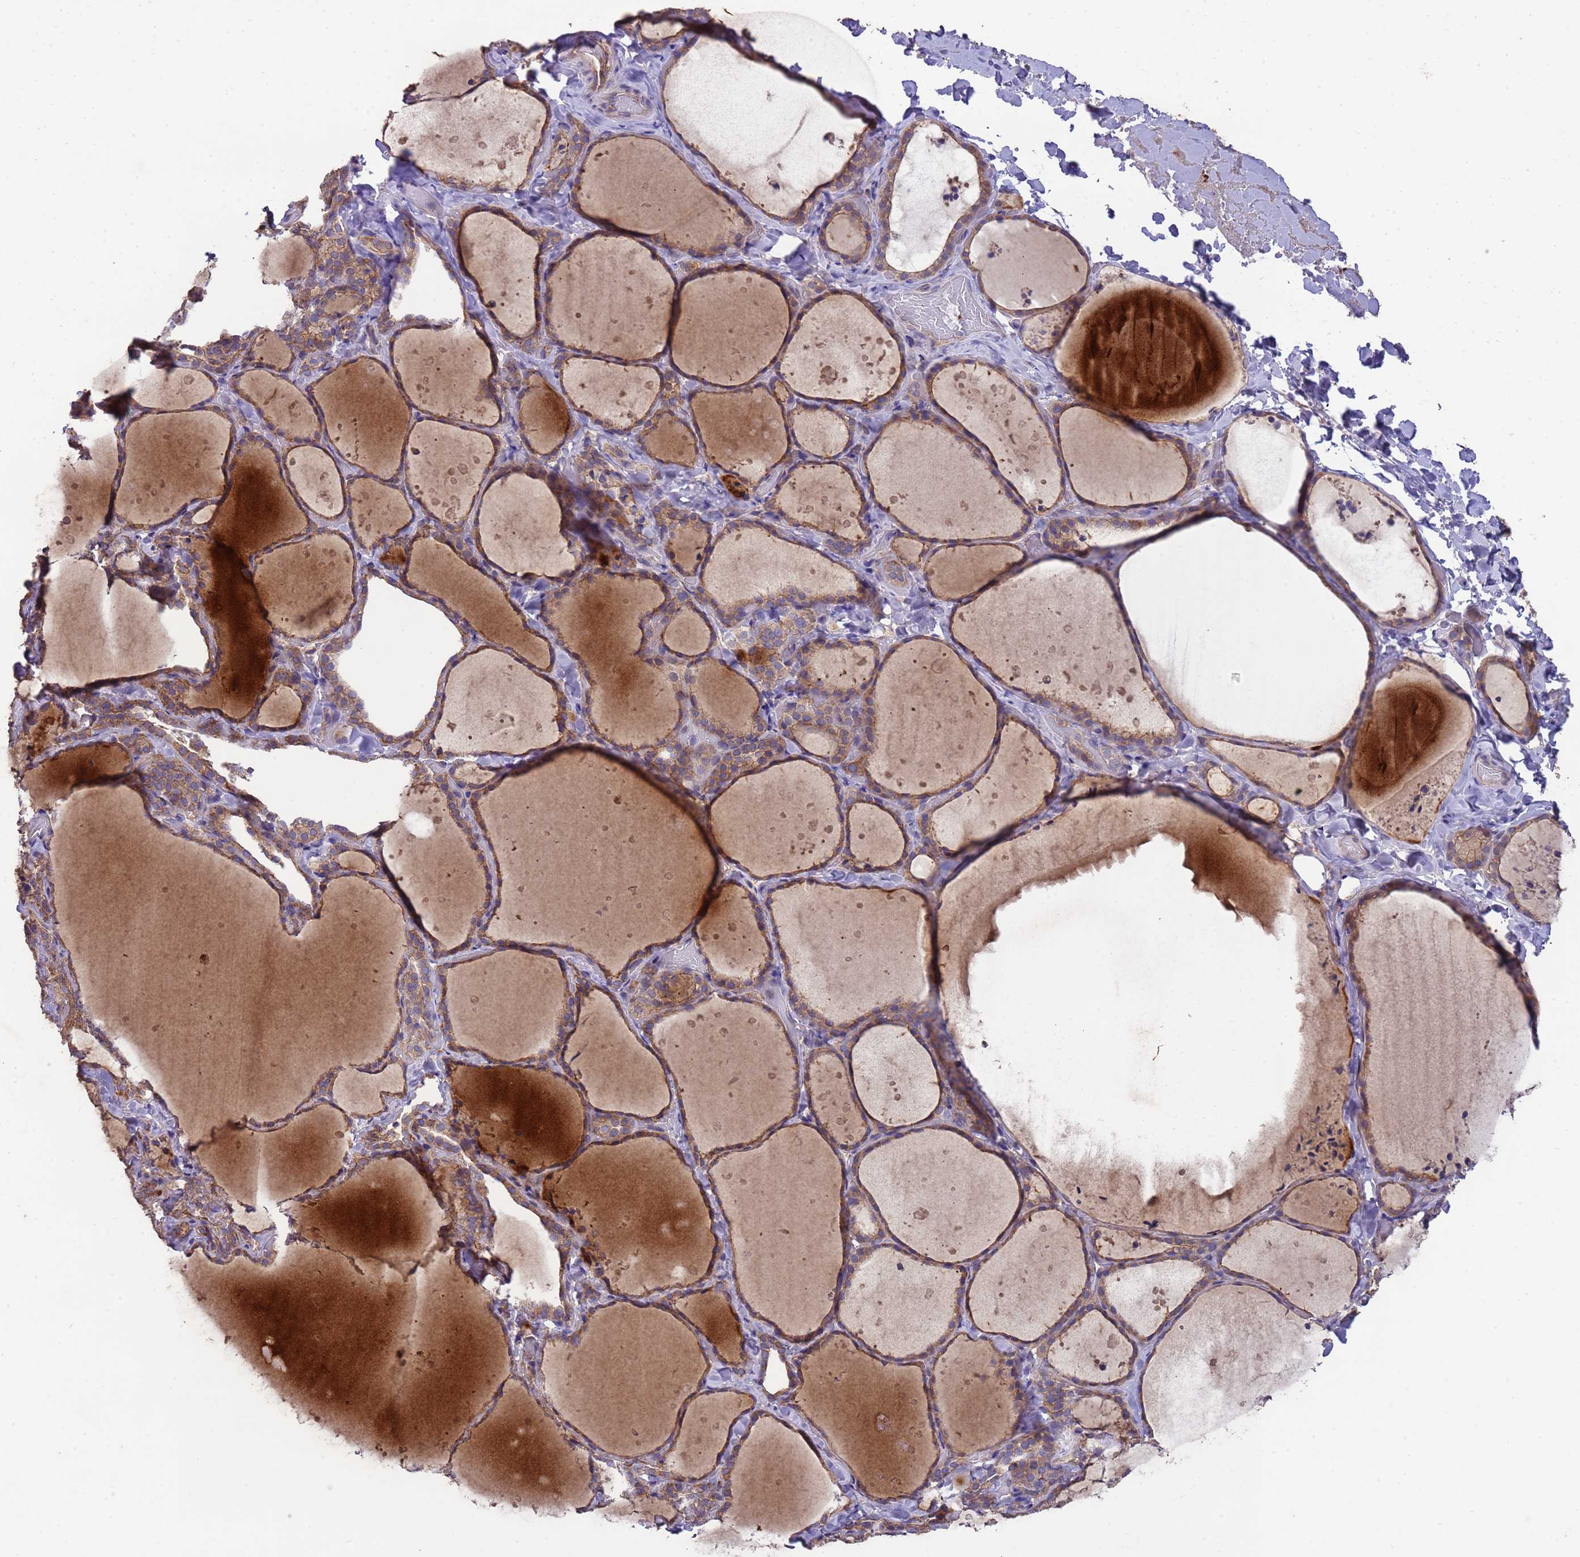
{"staining": {"intensity": "moderate", "quantity": ">75%", "location": "cytoplasmic/membranous"}, "tissue": "thyroid gland", "cell_type": "Glandular cells", "image_type": "normal", "snomed": [{"axis": "morphology", "description": "Normal tissue, NOS"}, {"axis": "topography", "description": "Thyroid gland"}], "caption": "Protein expression analysis of normal thyroid gland displays moderate cytoplasmic/membranous expression in approximately >75% of glandular cells. (Brightfield microscopy of DAB IHC at high magnification).", "gene": "NPHP1", "patient": {"sex": "female", "age": 44}}